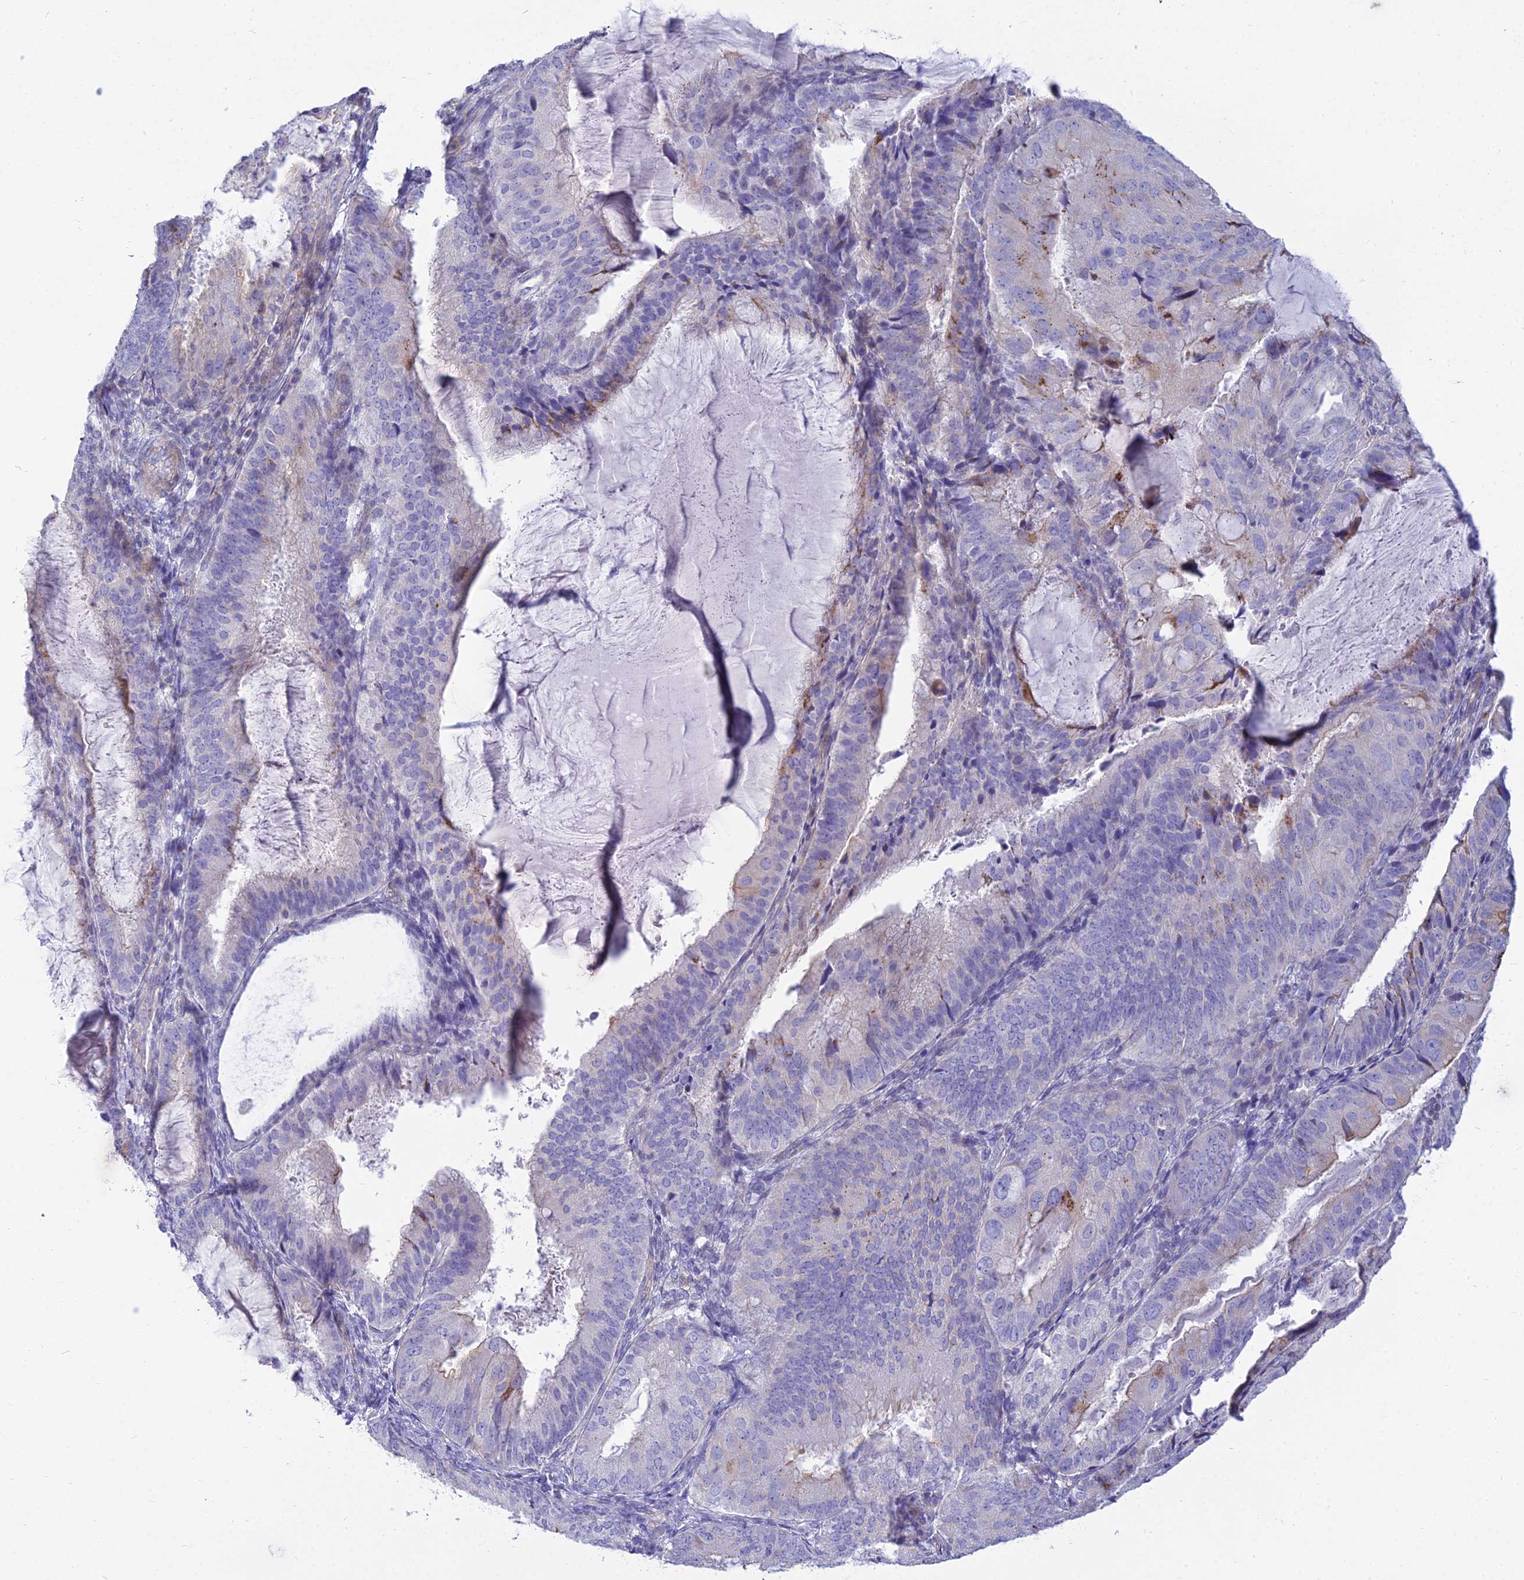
{"staining": {"intensity": "negative", "quantity": "none", "location": "none"}, "tissue": "endometrial cancer", "cell_type": "Tumor cells", "image_type": "cancer", "snomed": [{"axis": "morphology", "description": "Adenocarcinoma, NOS"}, {"axis": "topography", "description": "Endometrium"}], "caption": "A photomicrograph of endometrial cancer (adenocarcinoma) stained for a protein displays no brown staining in tumor cells.", "gene": "SMIM24", "patient": {"sex": "female", "age": 81}}